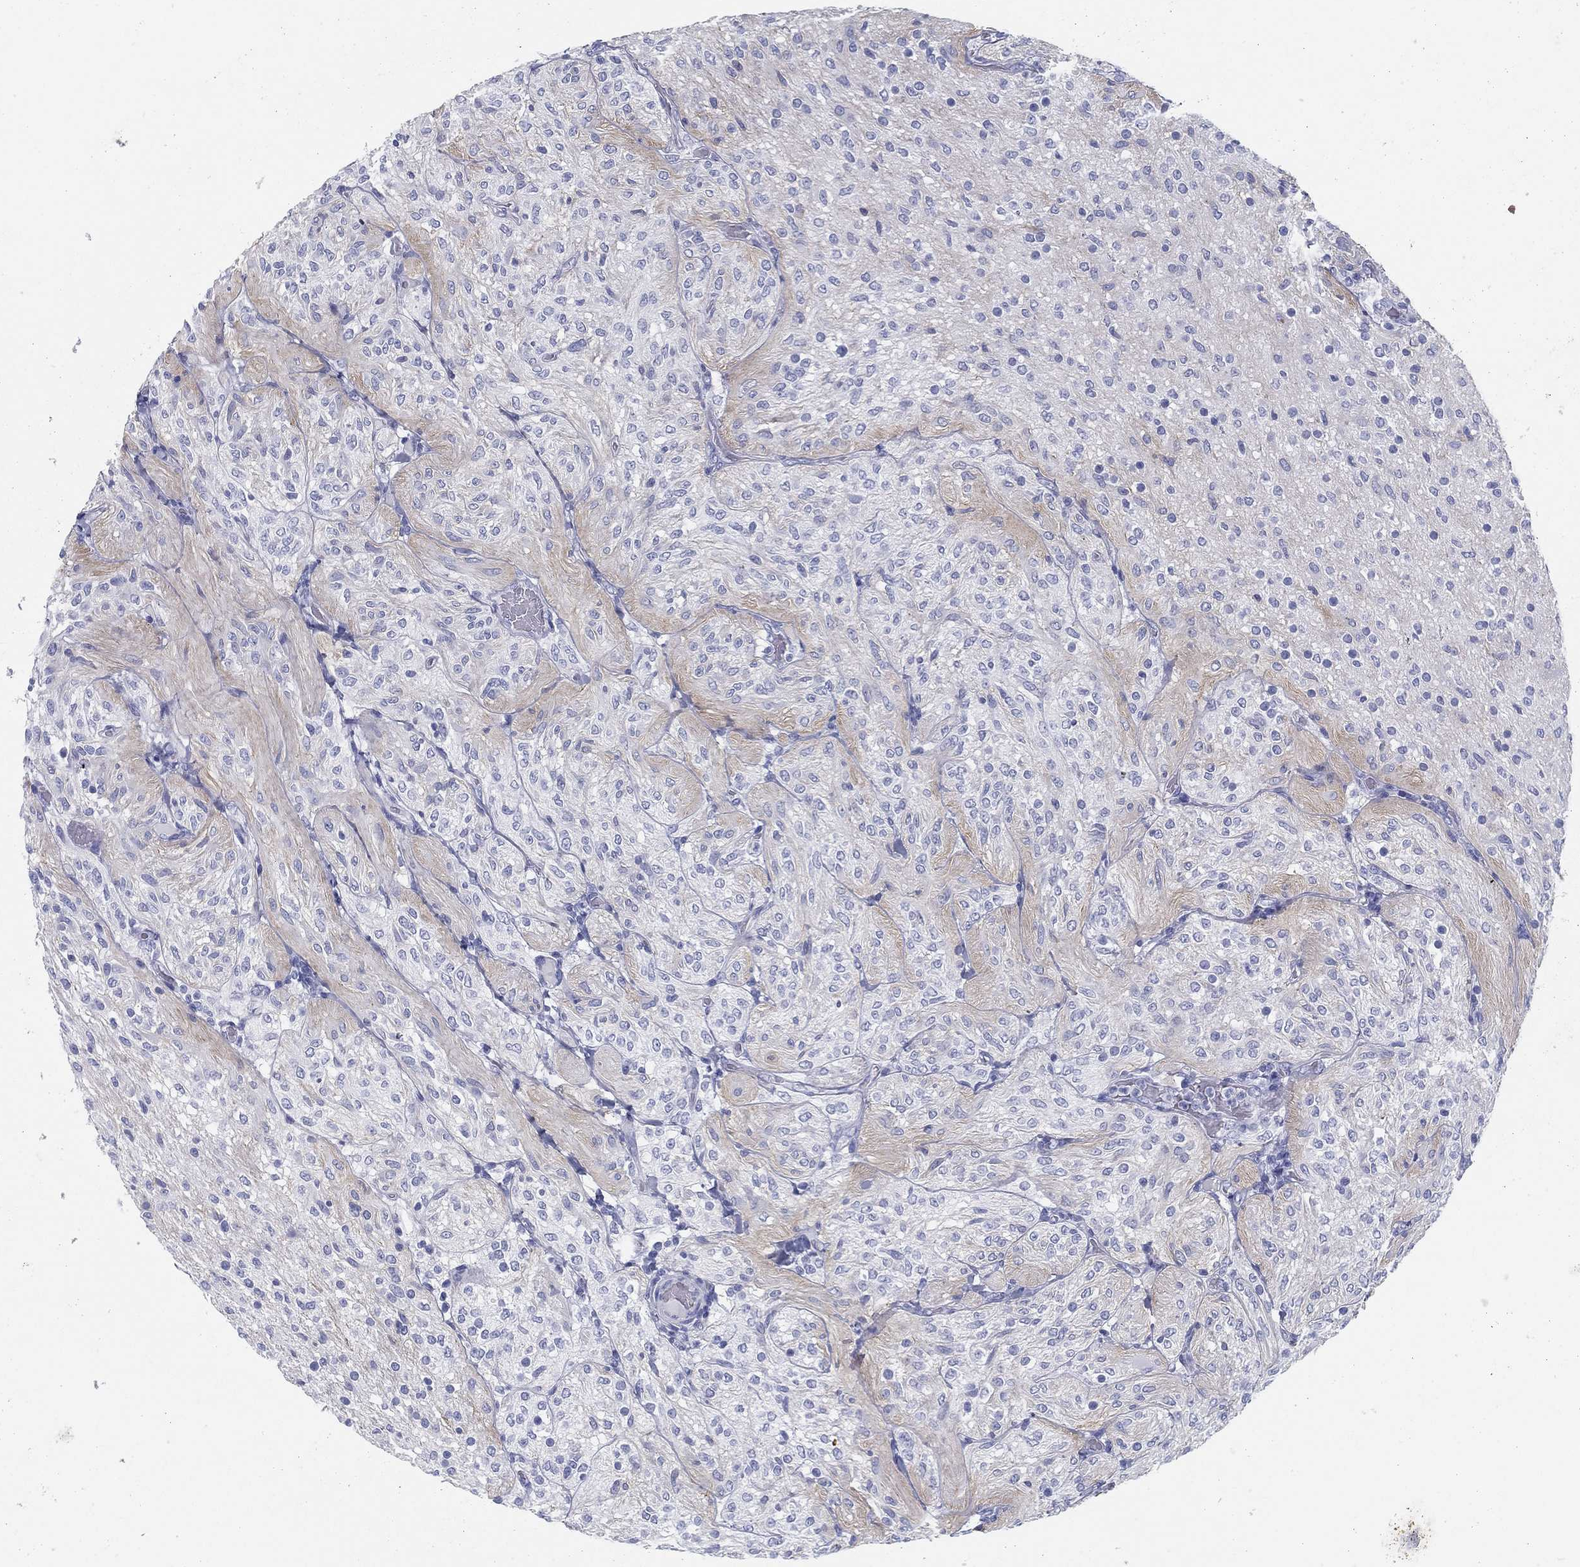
{"staining": {"intensity": "negative", "quantity": "none", "location": "none"}, "tissue": "glioma", "cell_type": "Tumor cells", "image_type": "cancer", "snomed": [{"axis": "morphology", "description": "Glioma, malignant, Low grade"}, {"axis": "topography", "description": "Brain"}], "caption": "This histopathology image is of glioma stained with immunohistochemistry (IHC) to label a protein in brown with the nuclei are counter-stained blue. There is no expression in tumor cells. (DAB immunohistochemistry (IHC) with hematoxylin counter stain).", "gene": "TMEM252", "patient": {"sex": "male", "age": 3}}